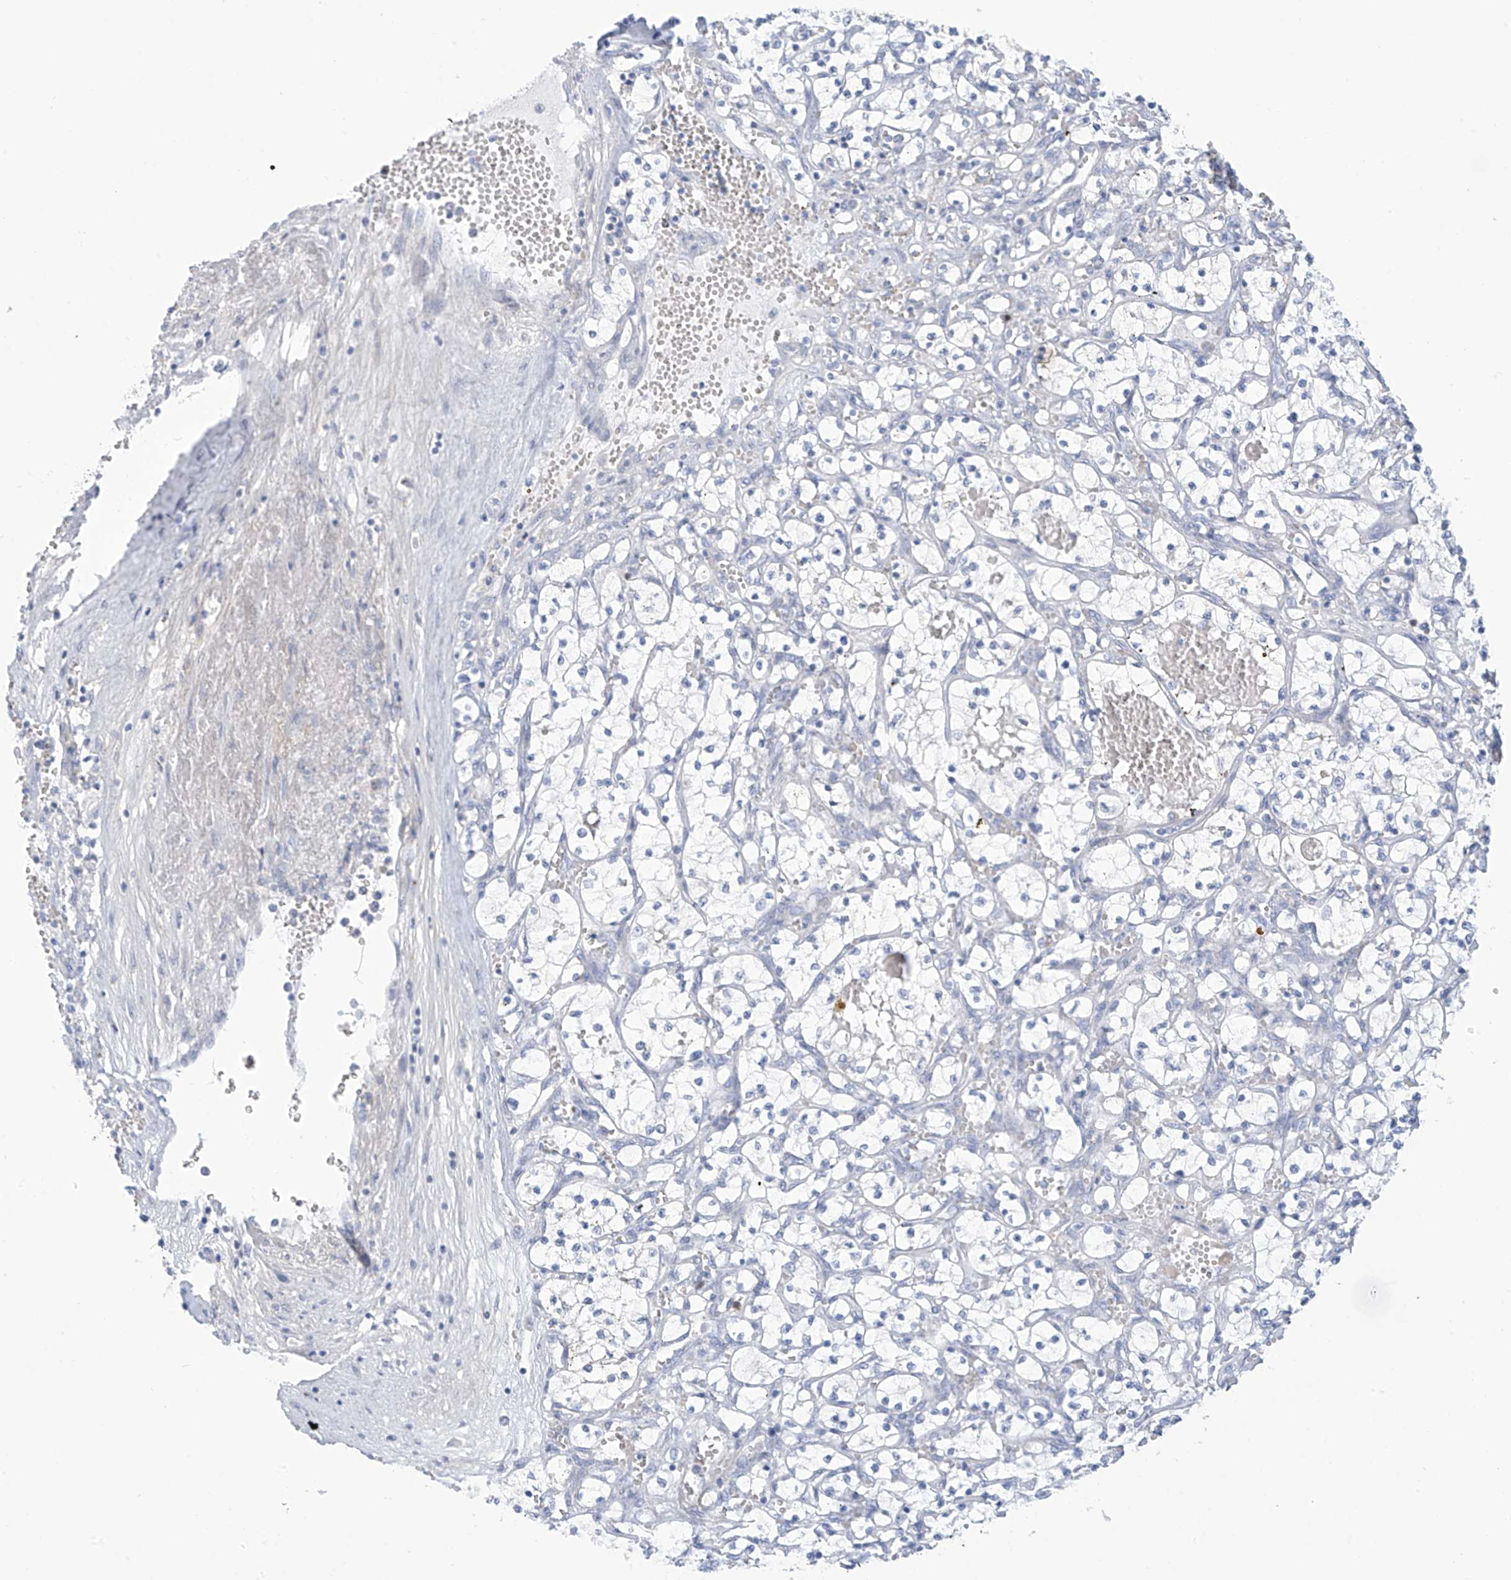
{"staining": {"intensity": "negative", "quantity": "none", "location": "none"}, "tissue": "renal cancer", "cell_type": "Tumor cells", "image_type": "cancer", "snomed": [{"axis": "morphology", "description": "Adenocarcinoma, NOS"}, {"axis": "topography", "description": "Kidney"}], "caption": "Image shows no significant protein positivity in tumor cells of renal cancer.", "gene": "FABP2", "patient": {"sex": "female", "age": 69}}